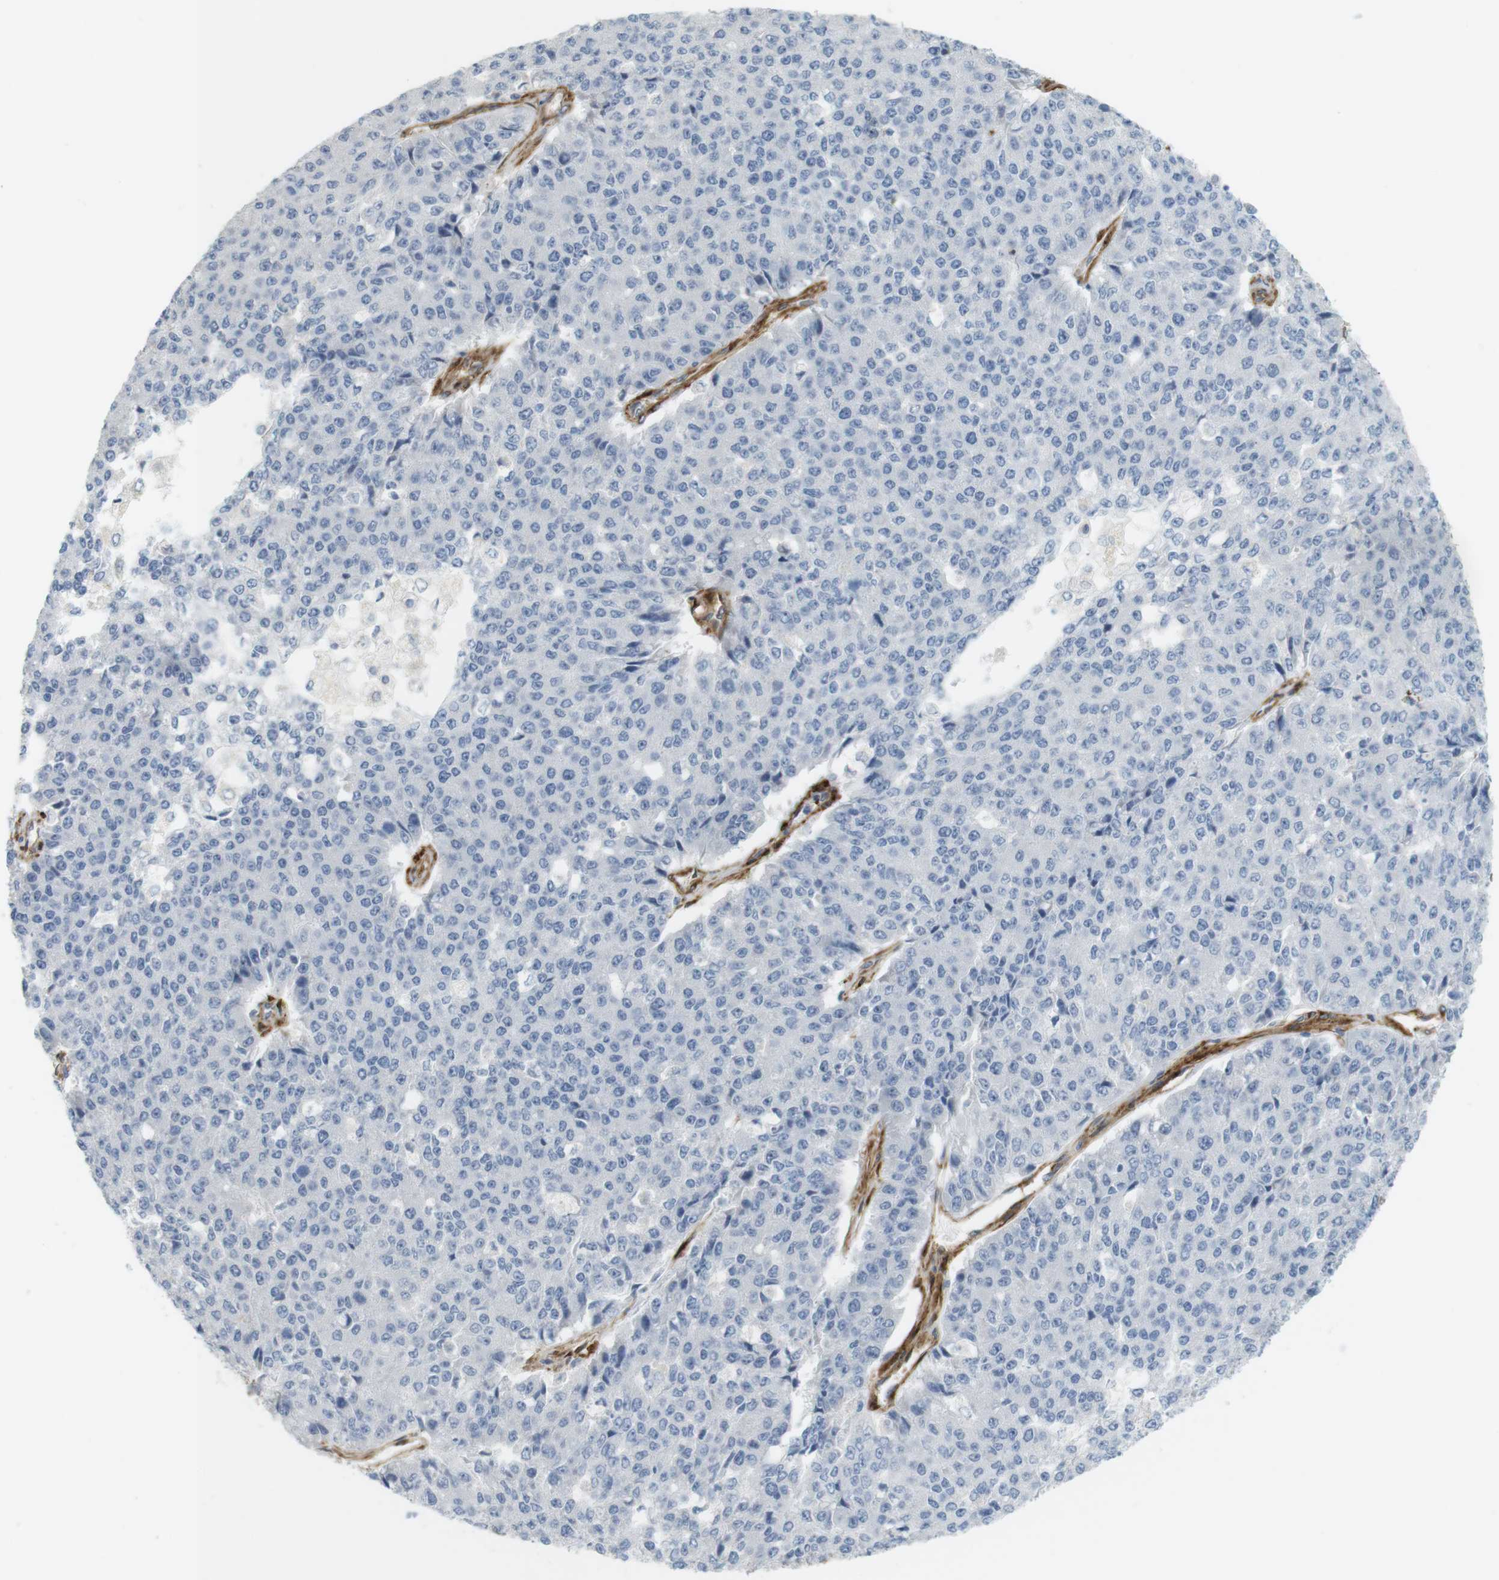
{"staining": {"intensity": "negative", "quantity": "none", "location": "none"}, "tissue": "pancreatic cancer", "cell_type": "Tumor cells", "image_type": "cancer", "snomed": [{"axis": "morphology", "description": "Adenocarcinoma, NOS"}, {"axis": "topography", "description": "Pancreas"}], "caption": "A micrograph of pancreatic adenocarcinoma stained for a protein demonstrates no brown staining in tumor cells.", "gene": "F2R", "patient": {"sex": "male", "age": 50}}